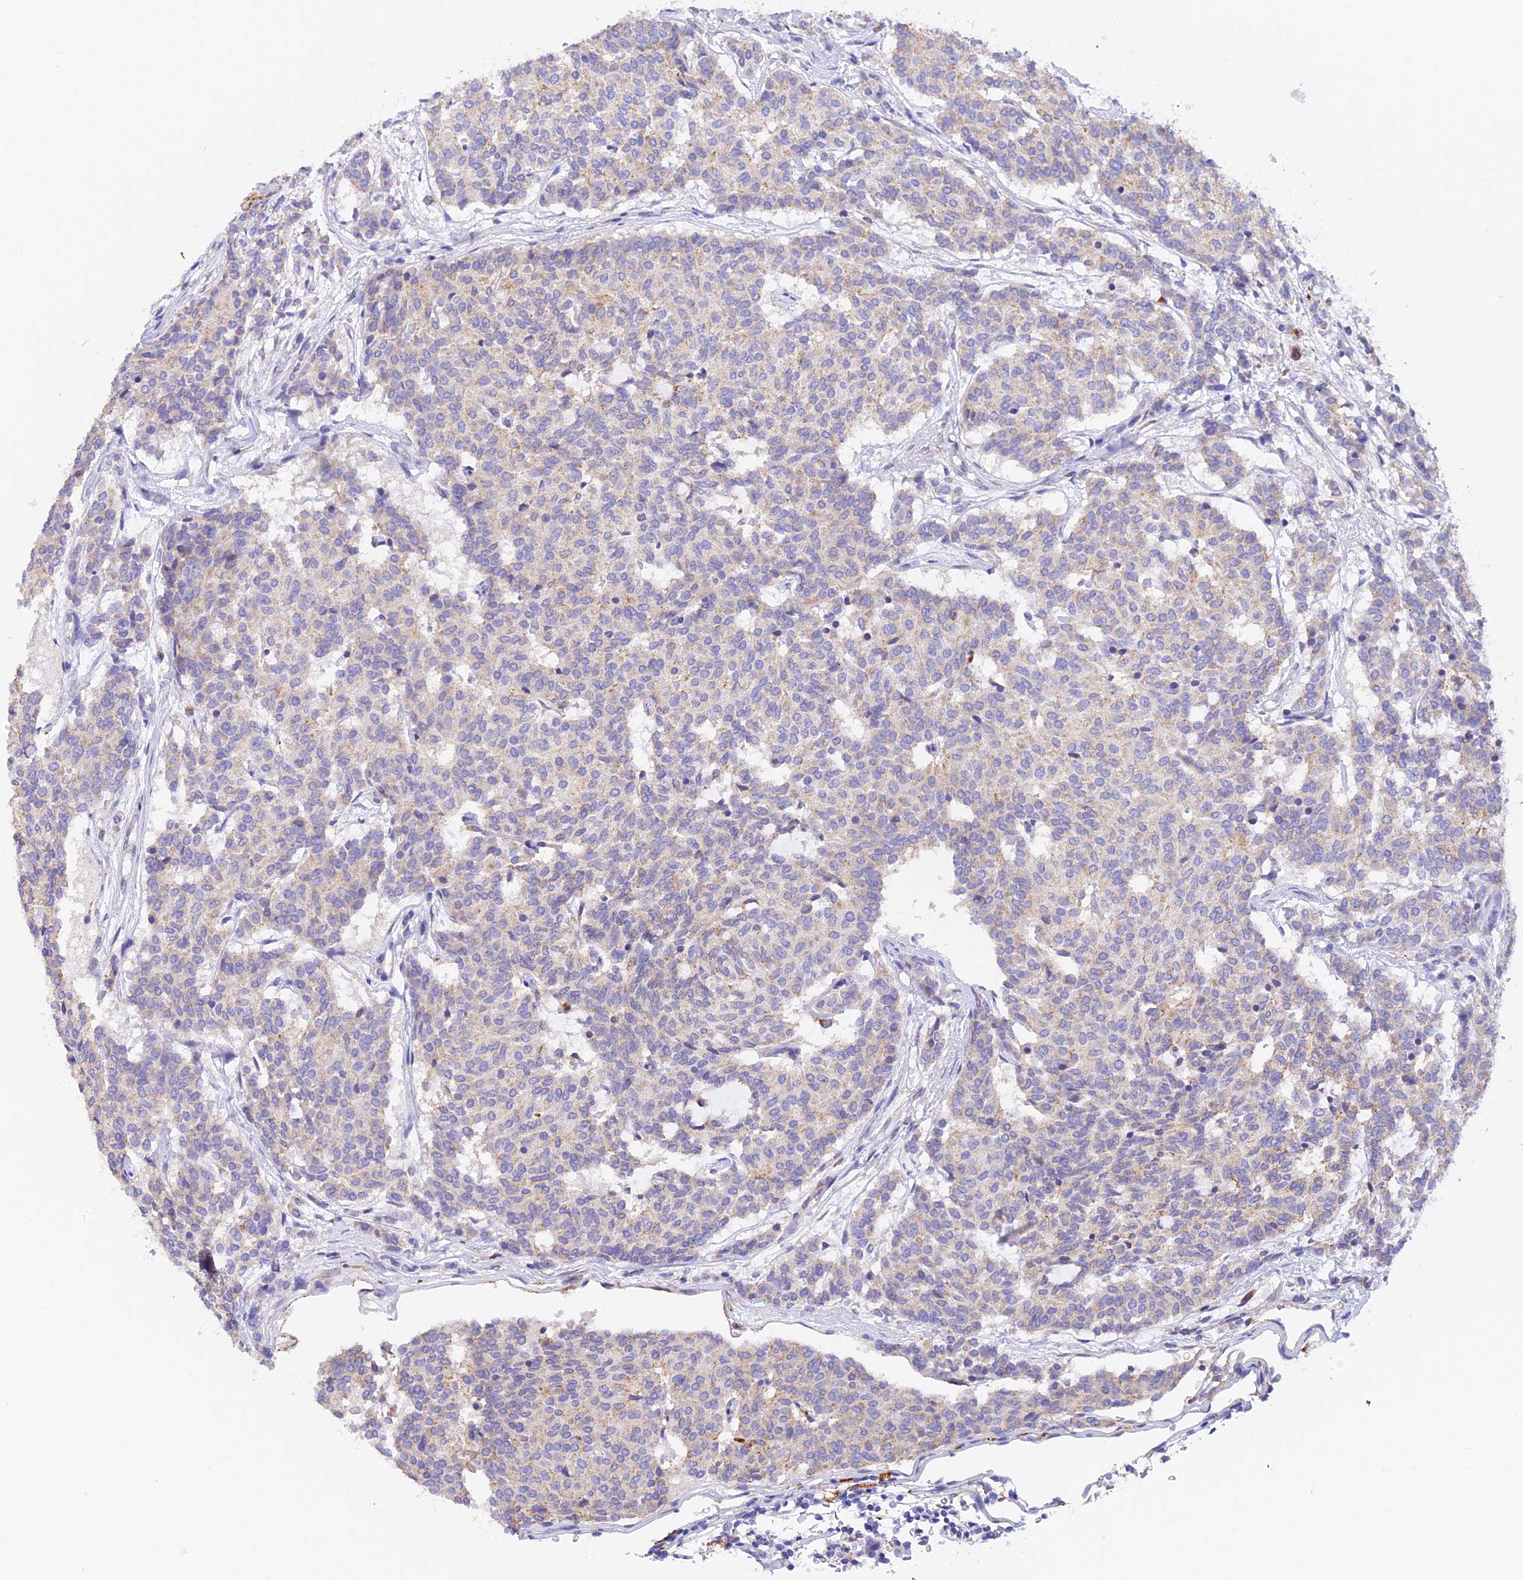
{"staining": {"intensity": "weak", "quantity": "<25%", "location": "cytoplasmic/membranous"}, "tissue": "carcinoid", "cell_type": "Tumor cells", "image_type": "cancer", "snomed": [{"axis": "morphology", "description": "Carcinoid, malignant, NOS"}, {"axis": "topography", "description": "Pancreas"}], "caption": "This is a histopathology image of IHC staining of carcinoid (malignant), which shows no staining in tumor cells.", "gene": "VKORC1", "patient": {"sex": "female", "age": 54}}